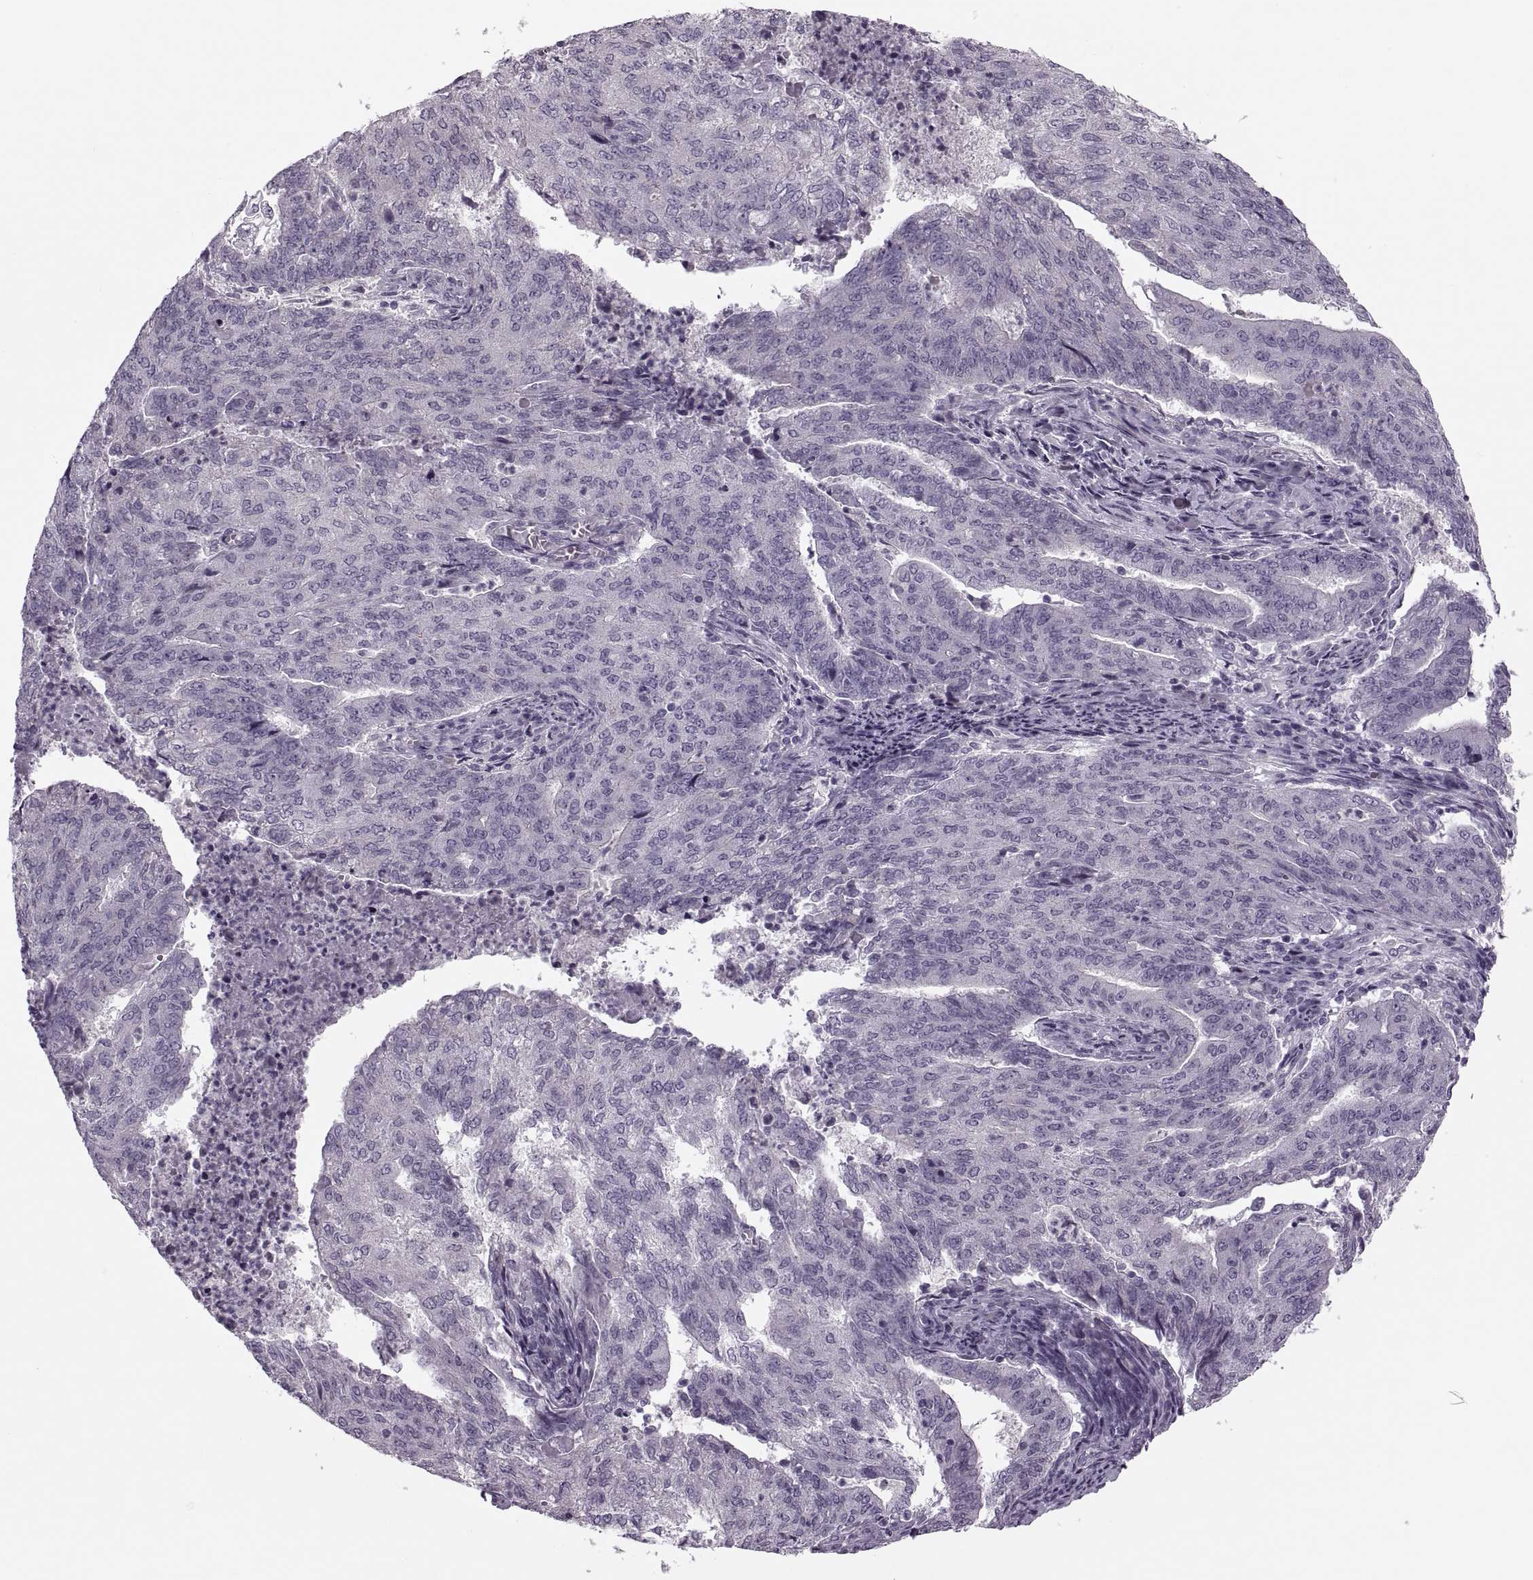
{"staining": {"intensity": "negative", "quantity": "none", "location": "none"}, "tissue": "endometrial cancer", "cell_type": "Tumor cells", "image_type": "cancer", "snomed": [{"axis": "morphology", "description": "Adenocarcinoma, NOS"}, {"axis": "topography", "description": "Endometrium"}], "caption": "IHC of human endometrial cancer (adenocarcinoma) shows no positivity in tumor cells.", "gene": "PRSS54", "patient": {"sex": "female", "age": 82}}